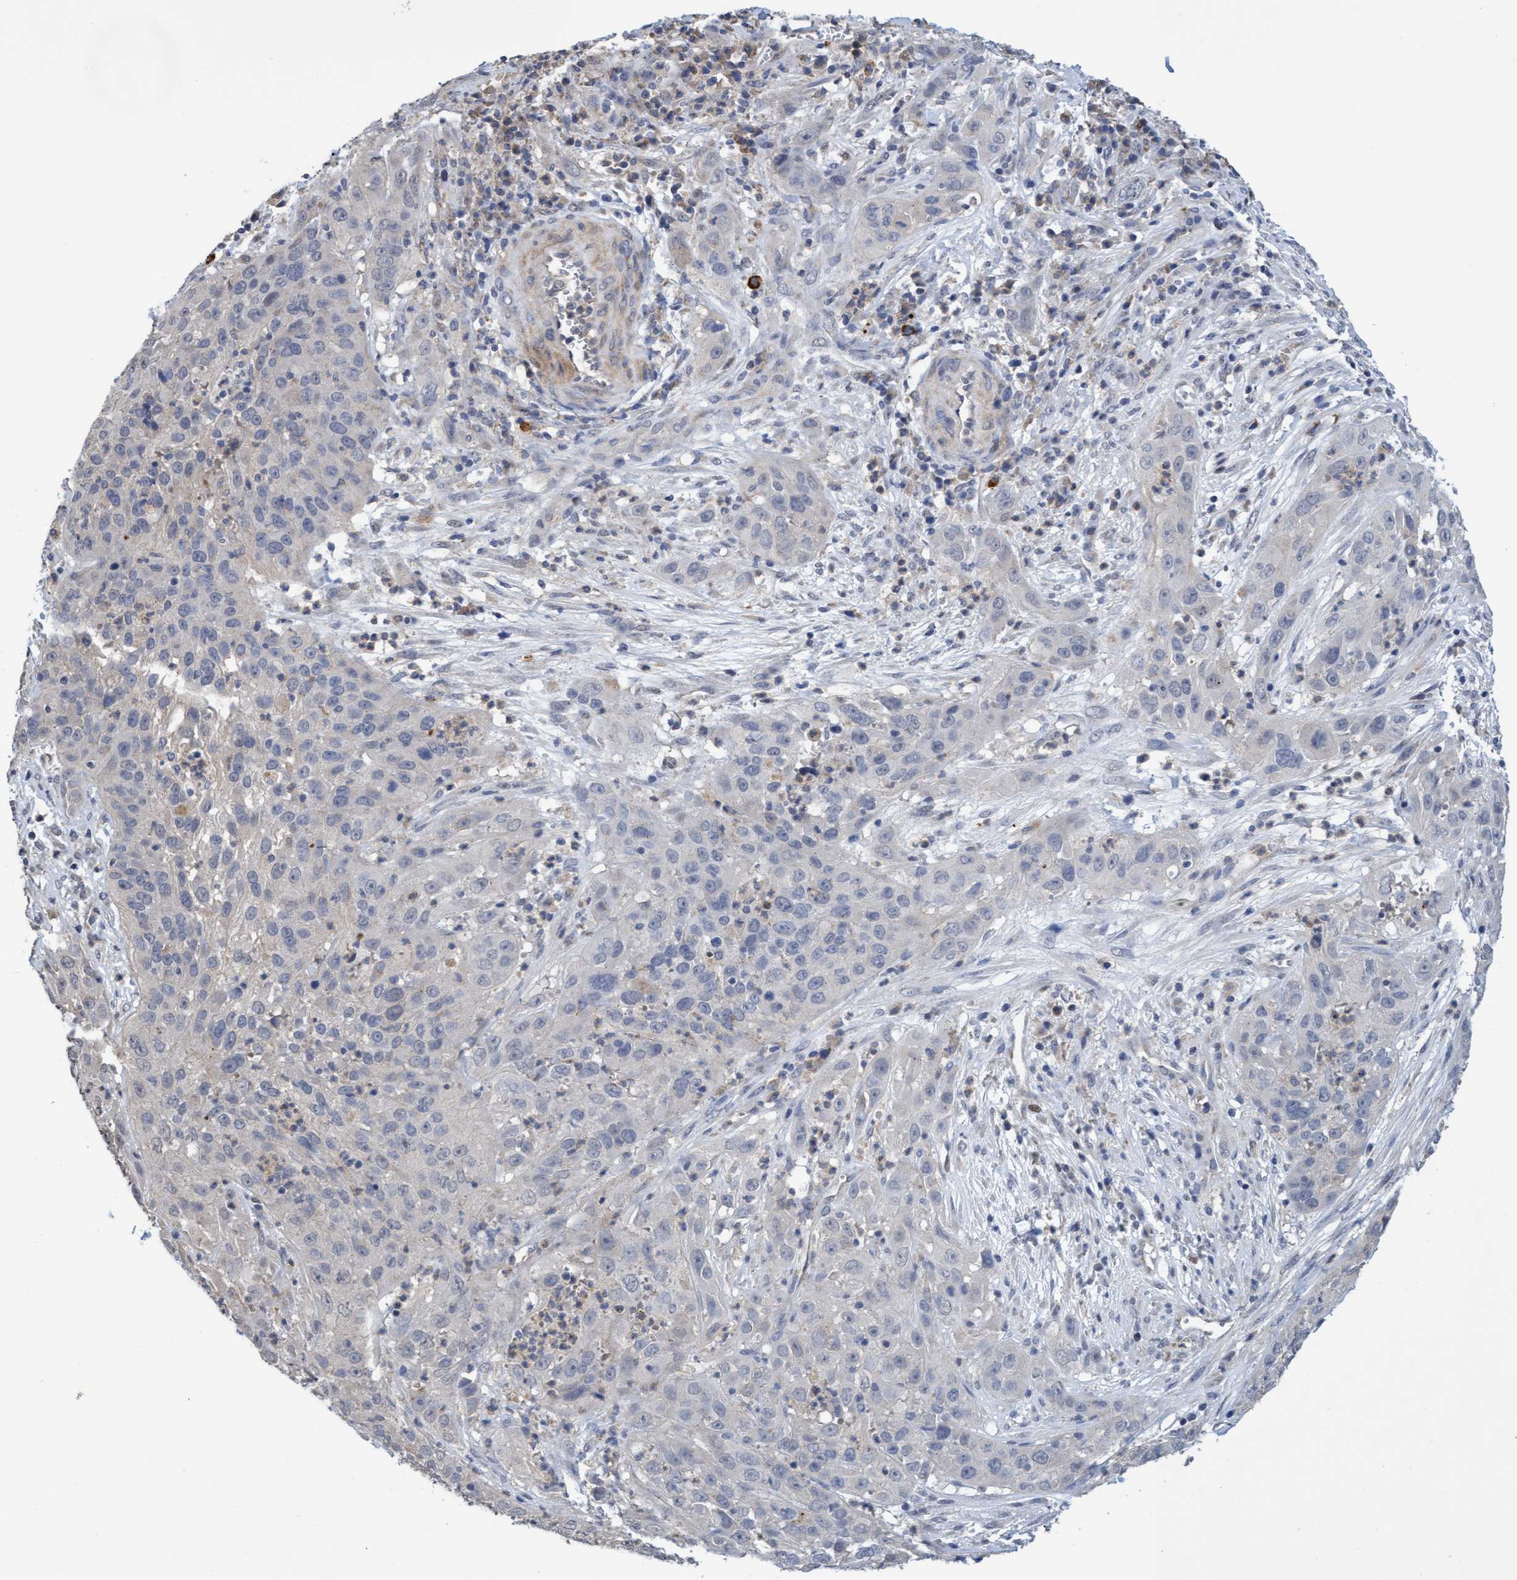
{"staining": {"intensity": "negative", "quantity": "none", "location": "none"}, "tissue": "cervical cancer", "cell_type": "Tumor cells", "image_type": "cancer", "snomed": [{"axis": "morphology", "description": "Squamous cell carcinoma, NOS"}, {"axis": "topography", "description": "Cervix"}], "caption": "This is an immunohistochemistry micrograph of human squamous cell carcinoma (cervical). There is no staining in tumor cells.", "gene": "SEMA4D", "patient": {"sex": "female", "age": 32}}